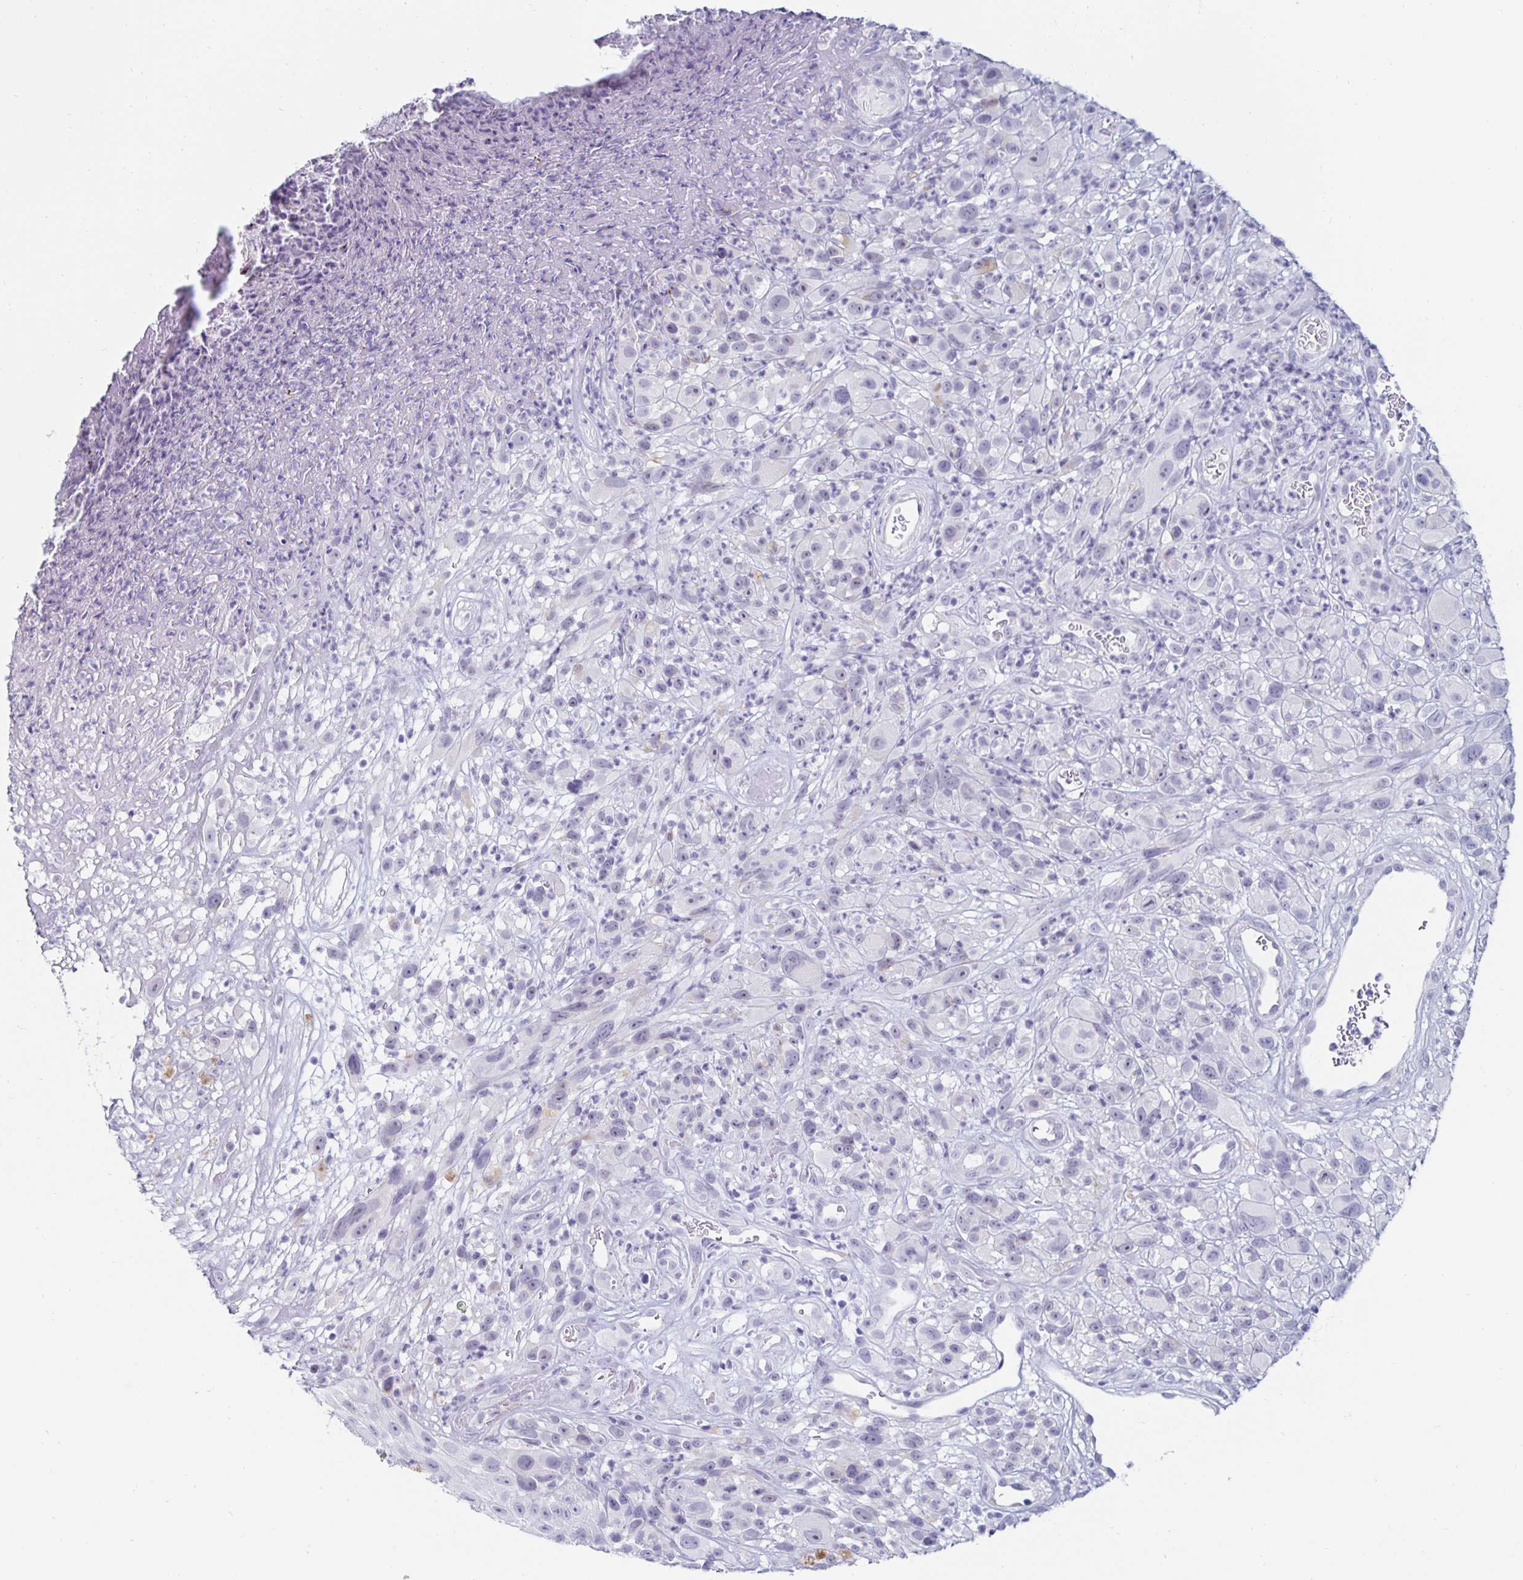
{"staining": {"intensity": "negative", "quantity": "none", "location": "none"}, "tissue": "melanoma", "cell_type": "Tumor cells", "image_type": "cancer", "snomed": [{"axis": "morphology", "description": "Malignant melanoma, NOS"}, {"axis": "topography", "description": "Skin"}], "caption": "There is no significant staining in tumor cells of melanoma. (DAB immunohistochemistry (IHC) visualized using brightfield microscopy, high magnification).", "gene": "KCNQ2", "patient": {"sex": "male", "age": 68}}